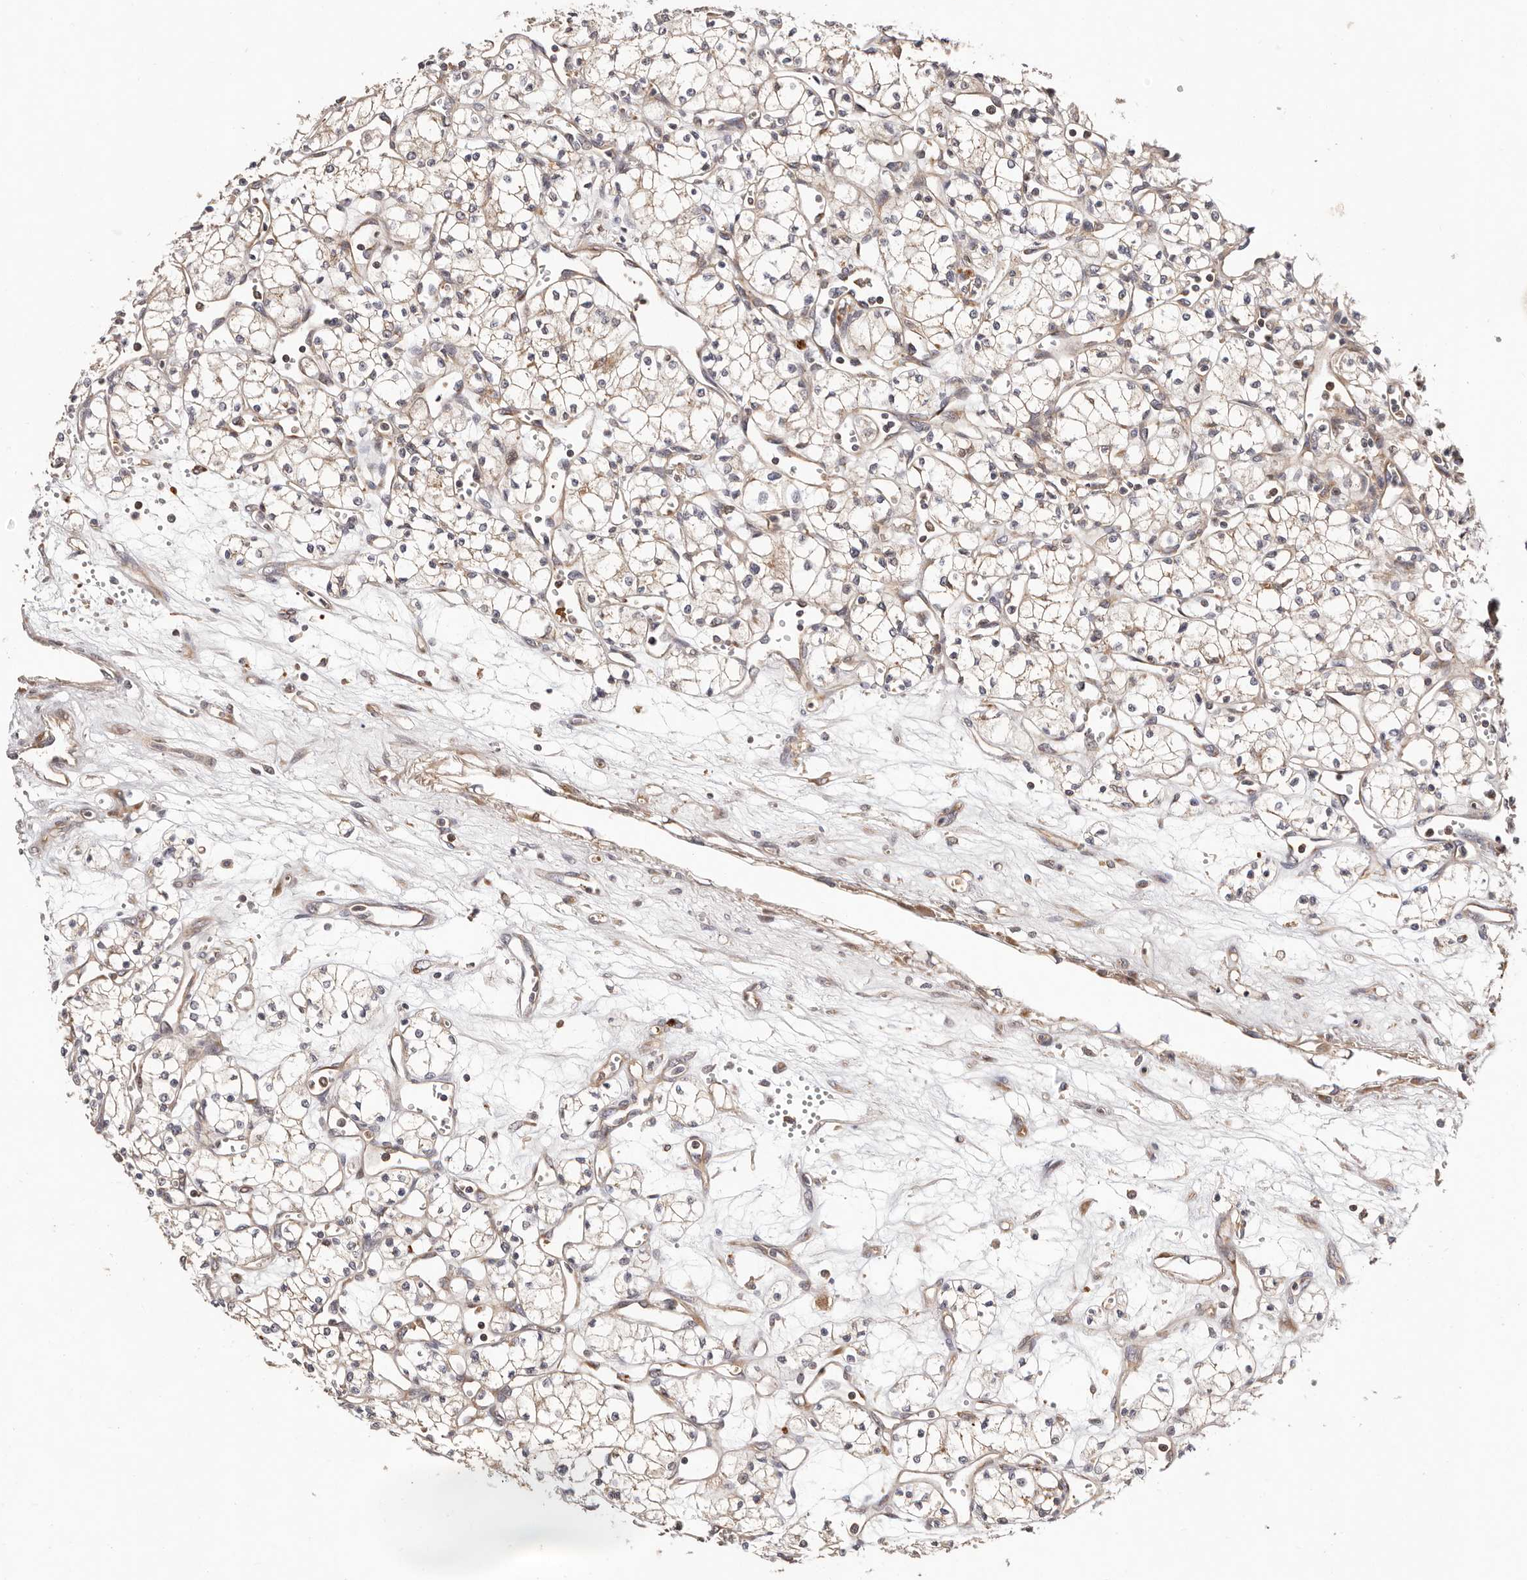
{"staining": {"intensity": "weak", "quantity": ">75%", "location": "cytoplasmic/membranous"}, "tissue": "renal cancer", "cell_type": "Tumor cells", "image_type": "cancer", "snomed": [{"axis": "morphology", "description": "Adenocarcinoma, NOS"}, {"axis": "topography", "description": "Kidney"}], "caption": "Tumor cells exhibit low levels of weak cytoplasmic/membranous staining in about >75% of cells in human adenocarcinoma (renal). (Stains: DAB in brown, nuclei in blue, Microscopy: brightfield microscopy at high magnification).", "gene": "USP33", "patient": {"sex": "male", "age": 59}}